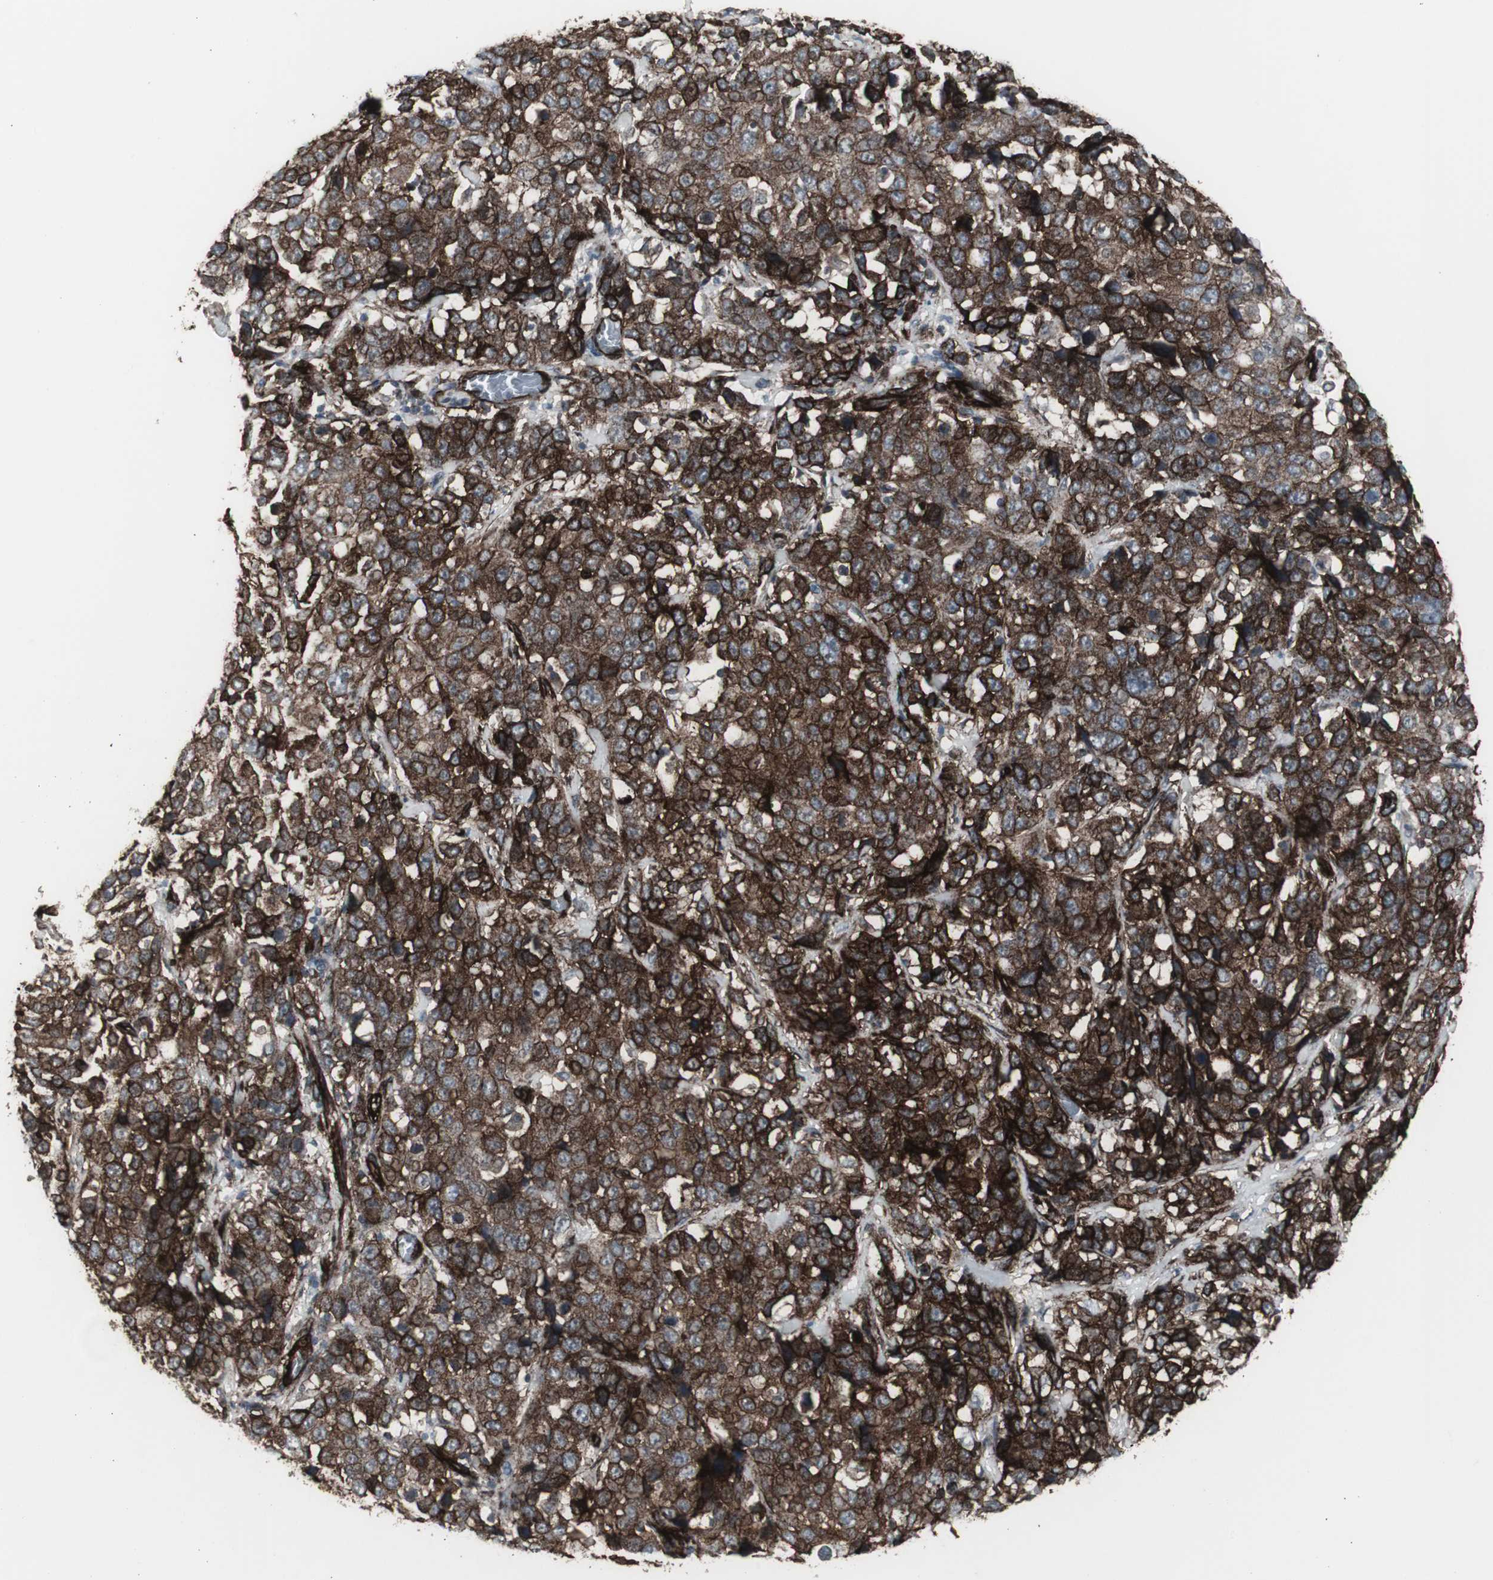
{"staining": {"intensity": "strong", "quantity": ">75%", "location": "cytoplasmic/membranous"}, "tissue": "stomach cancer", "cell_type": "Tumor cells", "image_type": "cancer", "snomed": [{"axis": "morphology", "description": "Normal tissue, NOS"}, {"axis": "morphology", "description": "Adenocarcinoma, NOS"}, {"axis": "topography", "description": "Stomach"}], "caption": "Immunohistochemical staining of stomach cancer reveals high levels of strong cytoplasmic/membranous positivity in about >75% of tumor cells.", "gene": "PDGFA", "patient": {"sex": "male", "age": 48}}